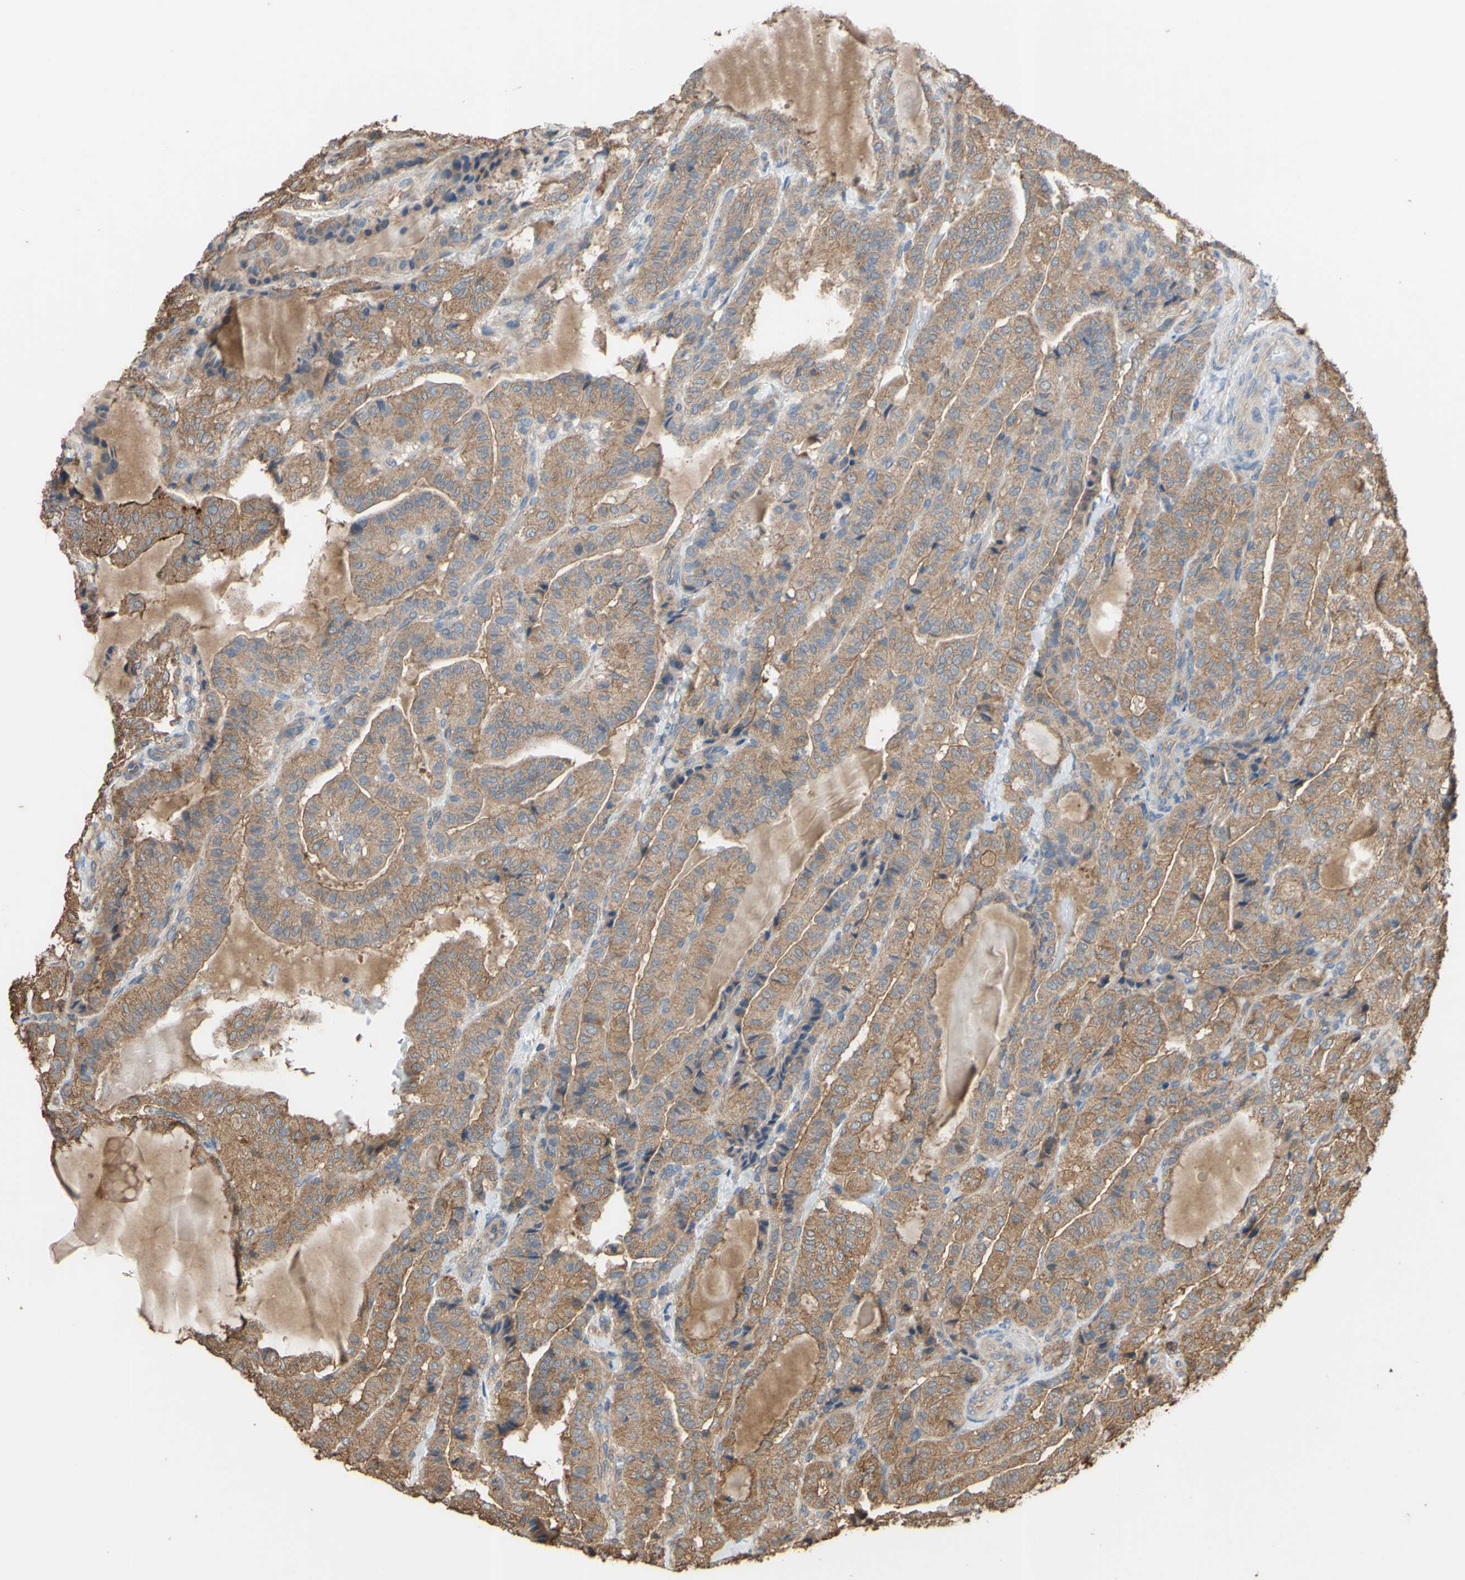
{"staining": {"intensity": "strong", "quantity": ">75%", "location": "cytoplasmic/membranous"}, "tissue": "thyroid cancer", "cell_type": "Tumor cells", "image_type": "cancer", "snomed": [{"axis": "morphology", "description": "Papillary adenocarcinoma, NOS"}, {"axis": "topography", "description": "Thyroid gland"}], "caption": "Tumor cells demonstrate high levels of strong cytoplasmic/membranous positivity in about >75% of cells in human thyroid papillary adenocarcinoma. (DAB = brown stain, brightfield microscopy at high magnification).", "gene": "CTTN", "patient": {"sex": "male", "age": 77}}